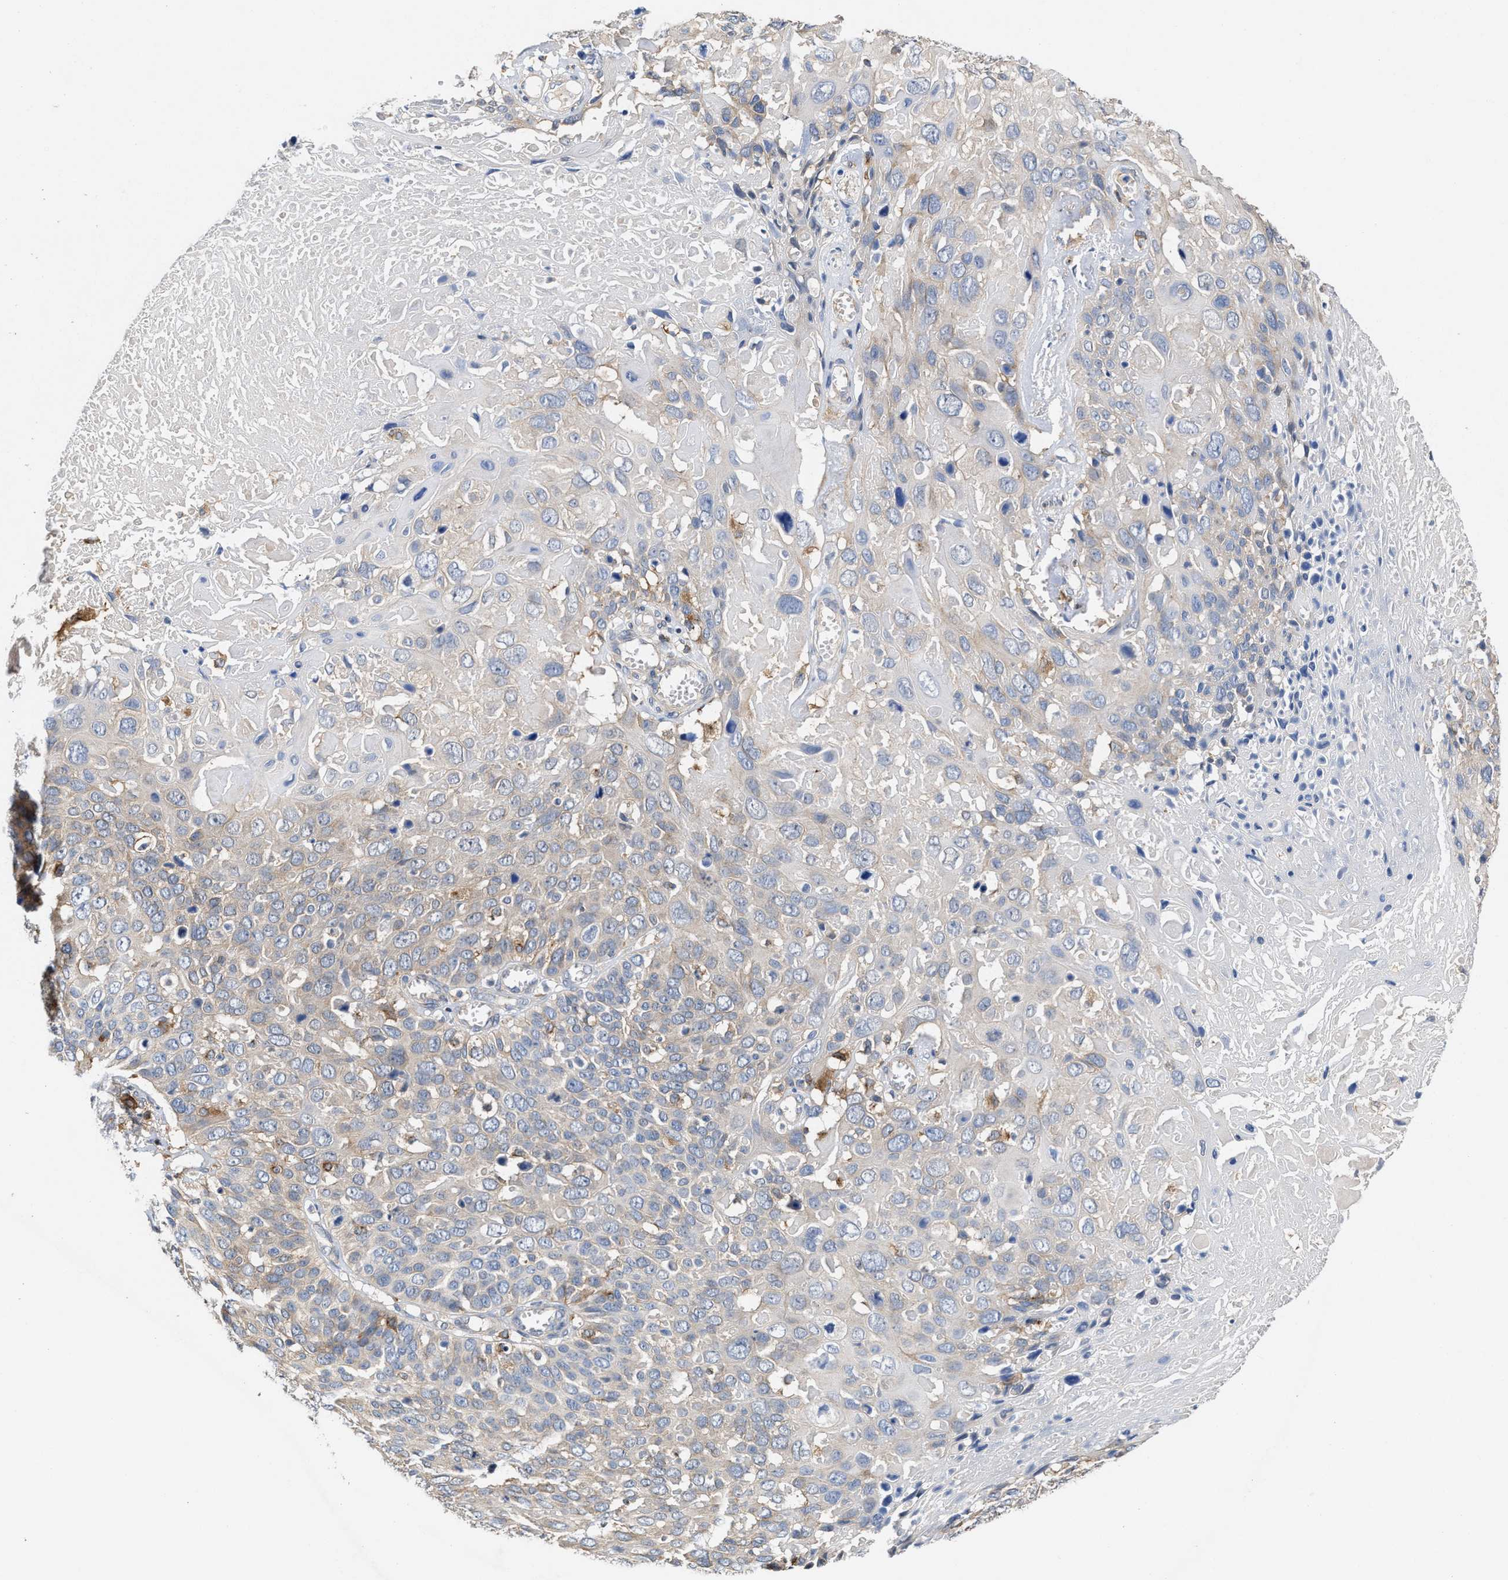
{"staining": {"intensity": "weak", "quantity": "<25%", "location": "cytoplasmic/membranous"}, "tissue": "cervical cancer", "cell_type": "Tumor cells", "image_type": "cancer", "snomed": [{"axis": "morphology", "description": "Squamous cell carcinoma, NOS"}, {"axis": "topography", "description": "Cervix"}], "caption": "Tumor cells are negative for protein expression in human squamous cell carcinoma (cervical). The staining is performed using DAB brown chromogen with nuclei counter-stained in using hematoxylin.", "gene": "BBLN", "patient": {"sex": "female", "age": 74}}